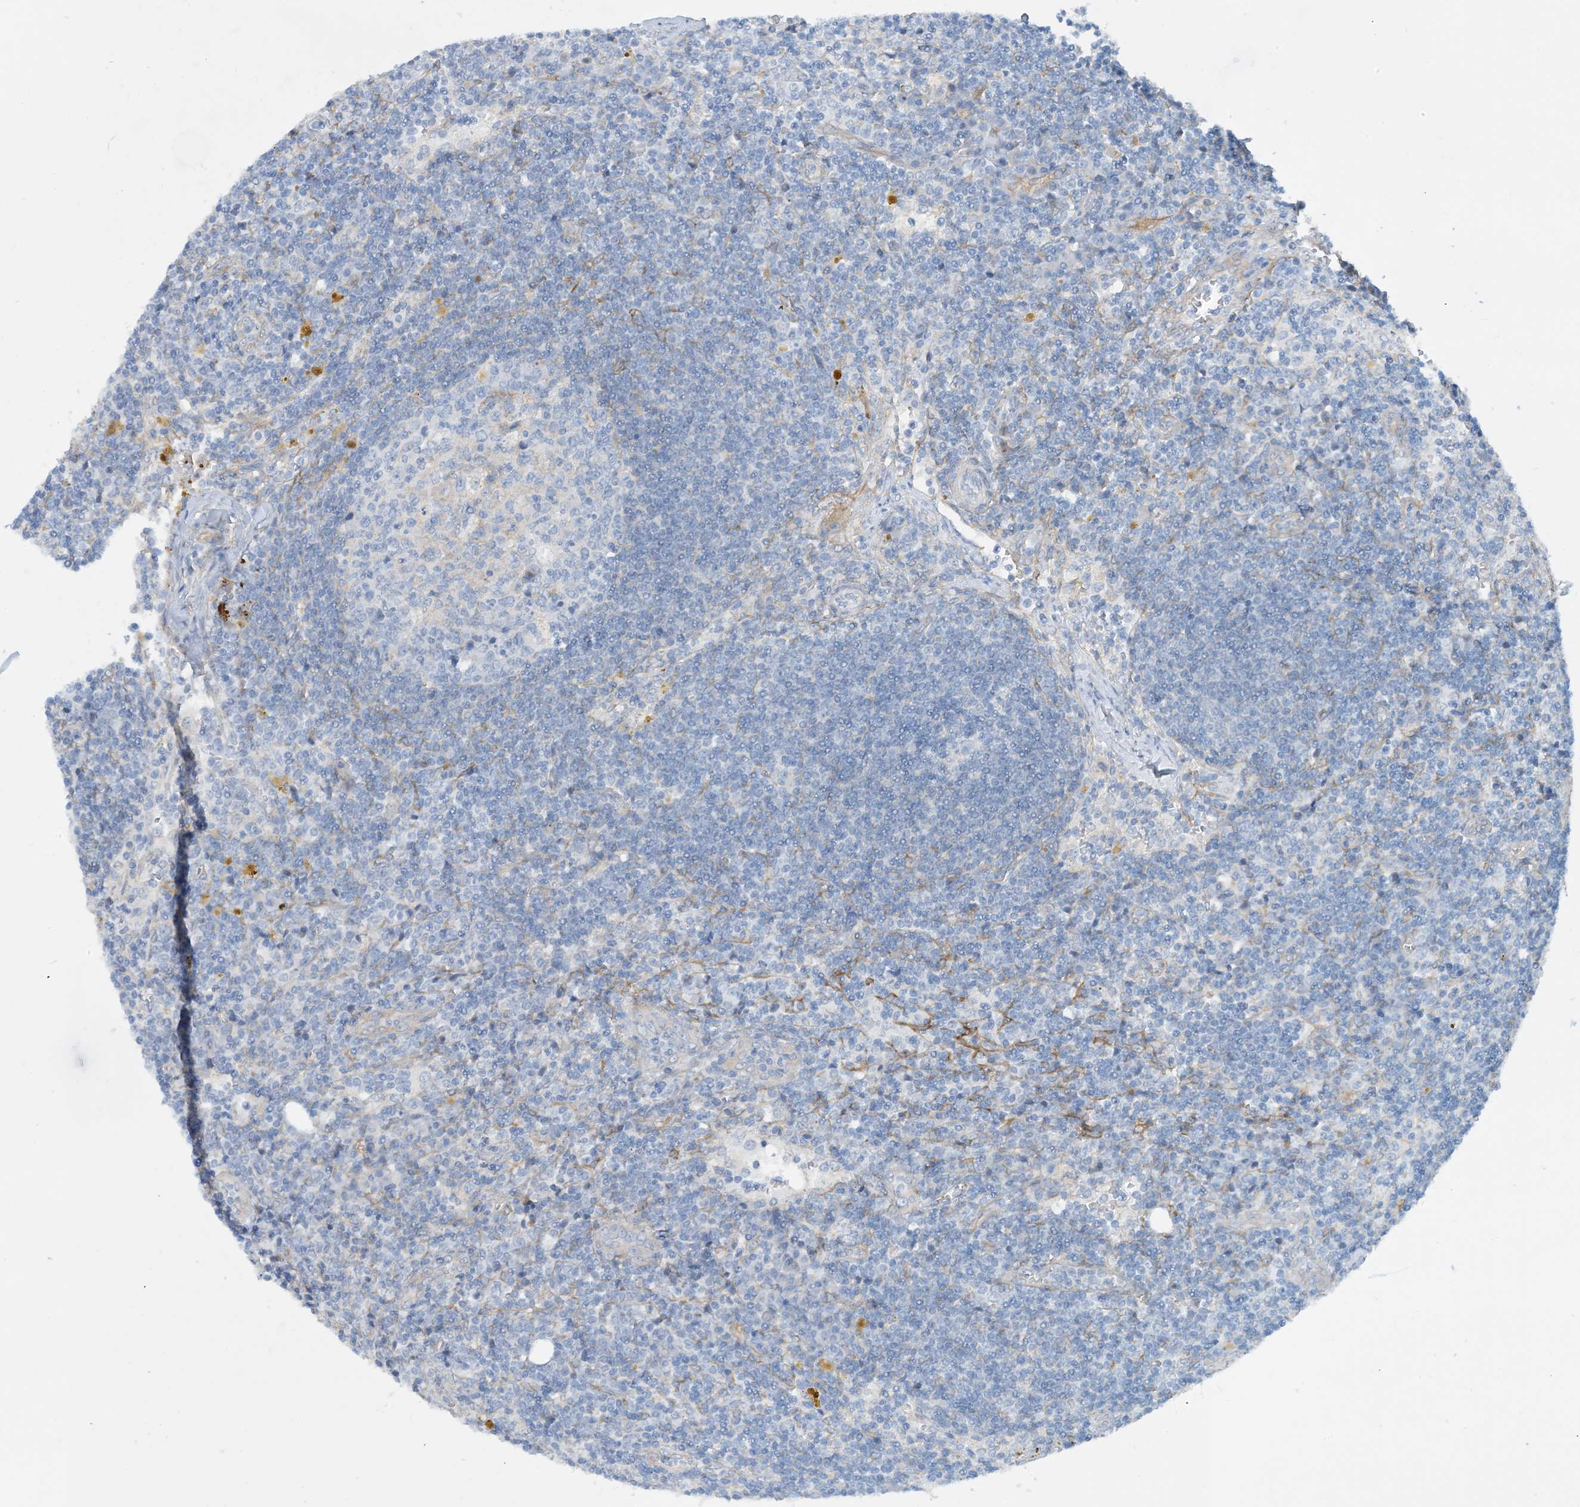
{"staining": {"intensity": "negative", "quantity": "none", "location": "none"}, "tissue": "lymph node", "cell_type": "Germinal center cells", "image_type": "normal", "snomed": [{"axis": "morphology", "description": "Normal tissue, NOS"}, {"axis": "morphology", "description": "Squamous cell carcinoma, metastatic, NOS"}, {"axis": "topography", "description": "Lymph node"}], "caption": "Immunohistochemical staining of benign lymph node reveals no significant expression in germinal center cells.", "gene": "EIF2A", "patient": {"sex": "male", "age": 73}}